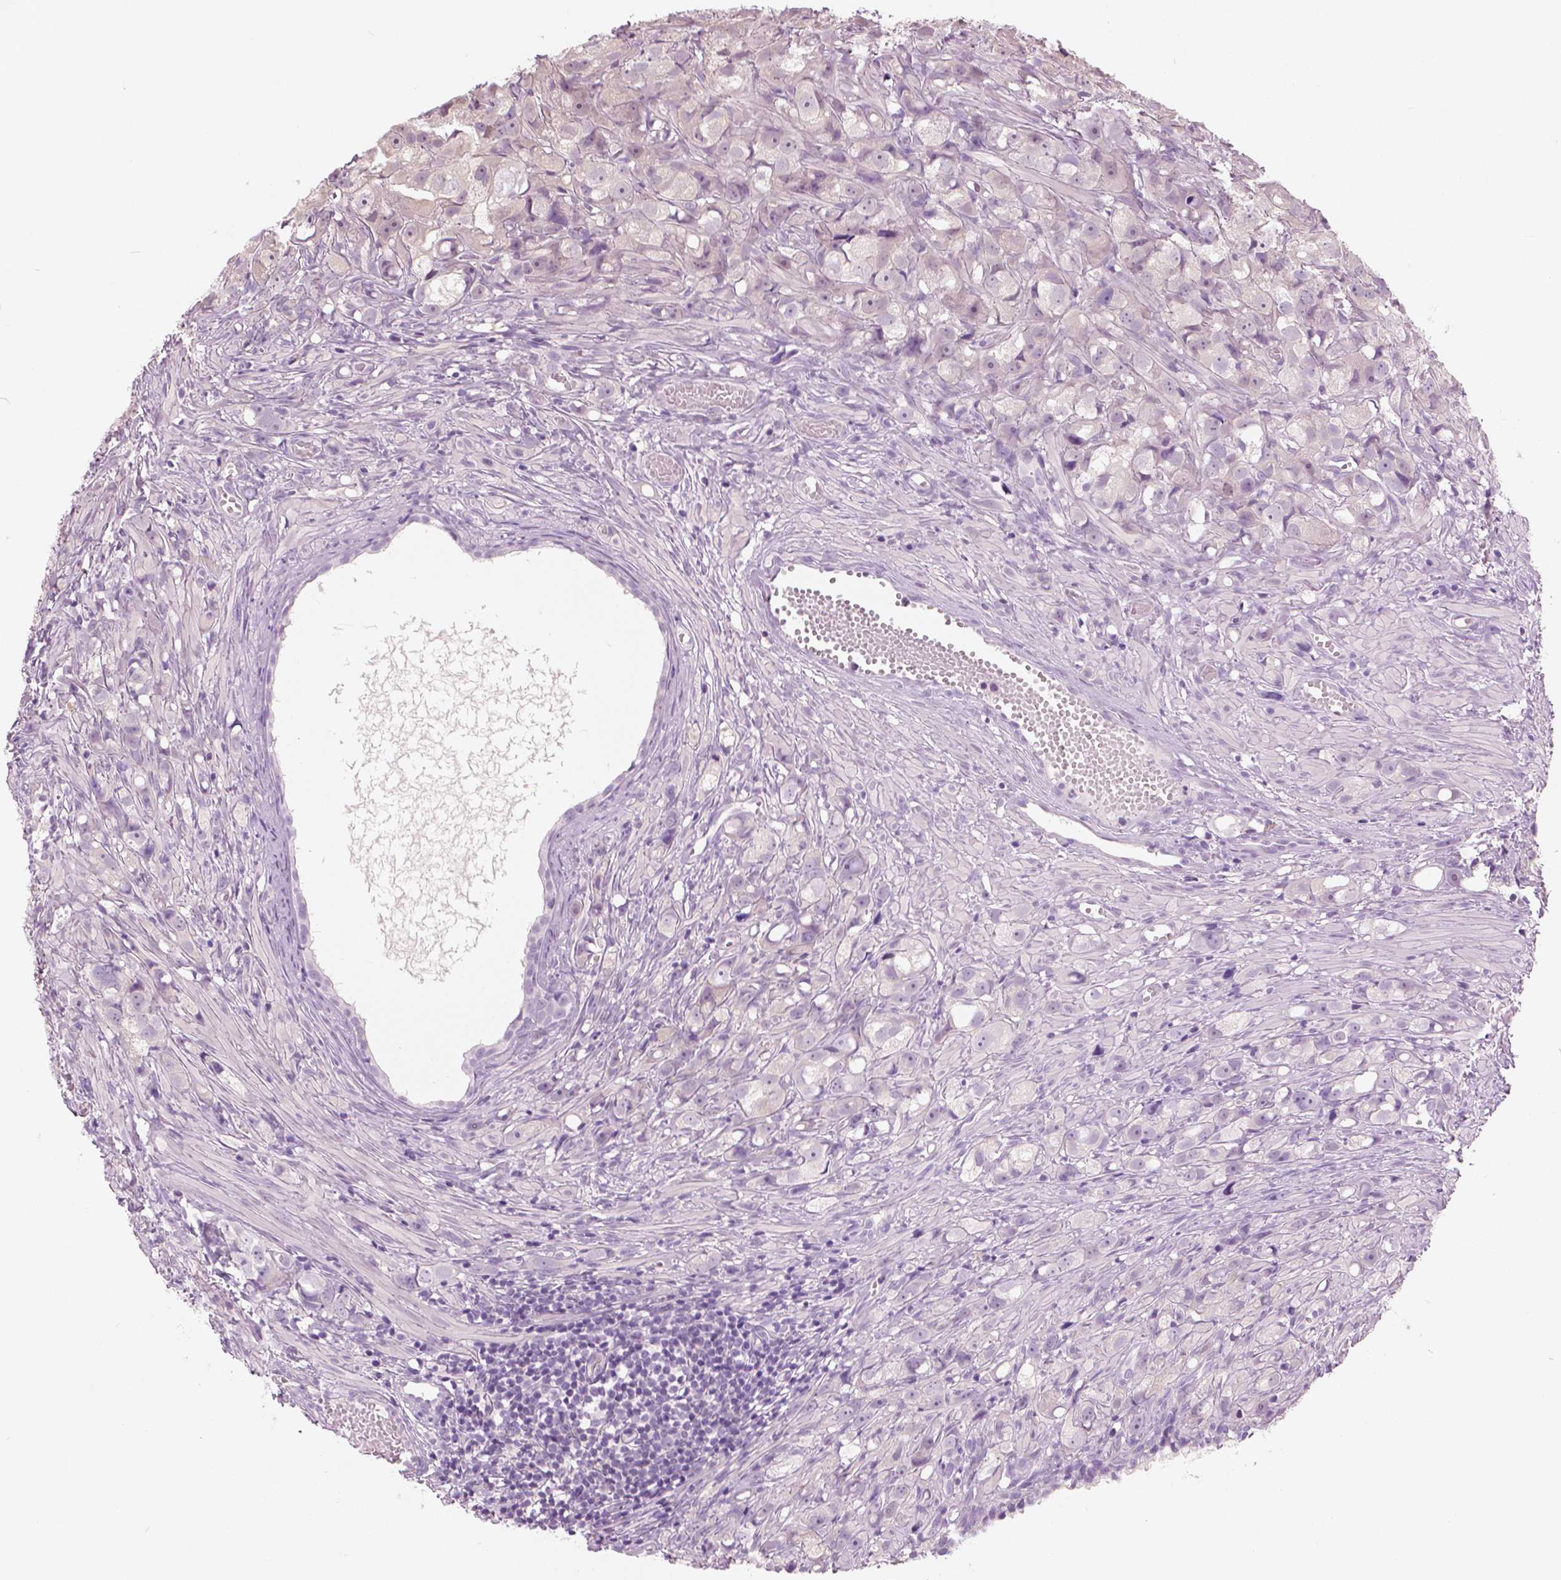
{"staining": {"intensity": "negative", "quantity": "none", "location": "none"}, "tissue": "prostate cancer", "cell_type": "Tumor cells", "image_type": "cancer", "snomed": [{"axis": "morphology", "description": "Adenocarcinoma, High grade"}, {"axis": "topography", "description": "Prostate"}], "caption": "DAB (3,3'-diaminobenzidine) immunohistochemical staining of human prostate high-grade adenocarcinoma reveals no significant expression in tumor cells.", "gene": "GALM", "patient": {"sex": "male", "age": 75}}